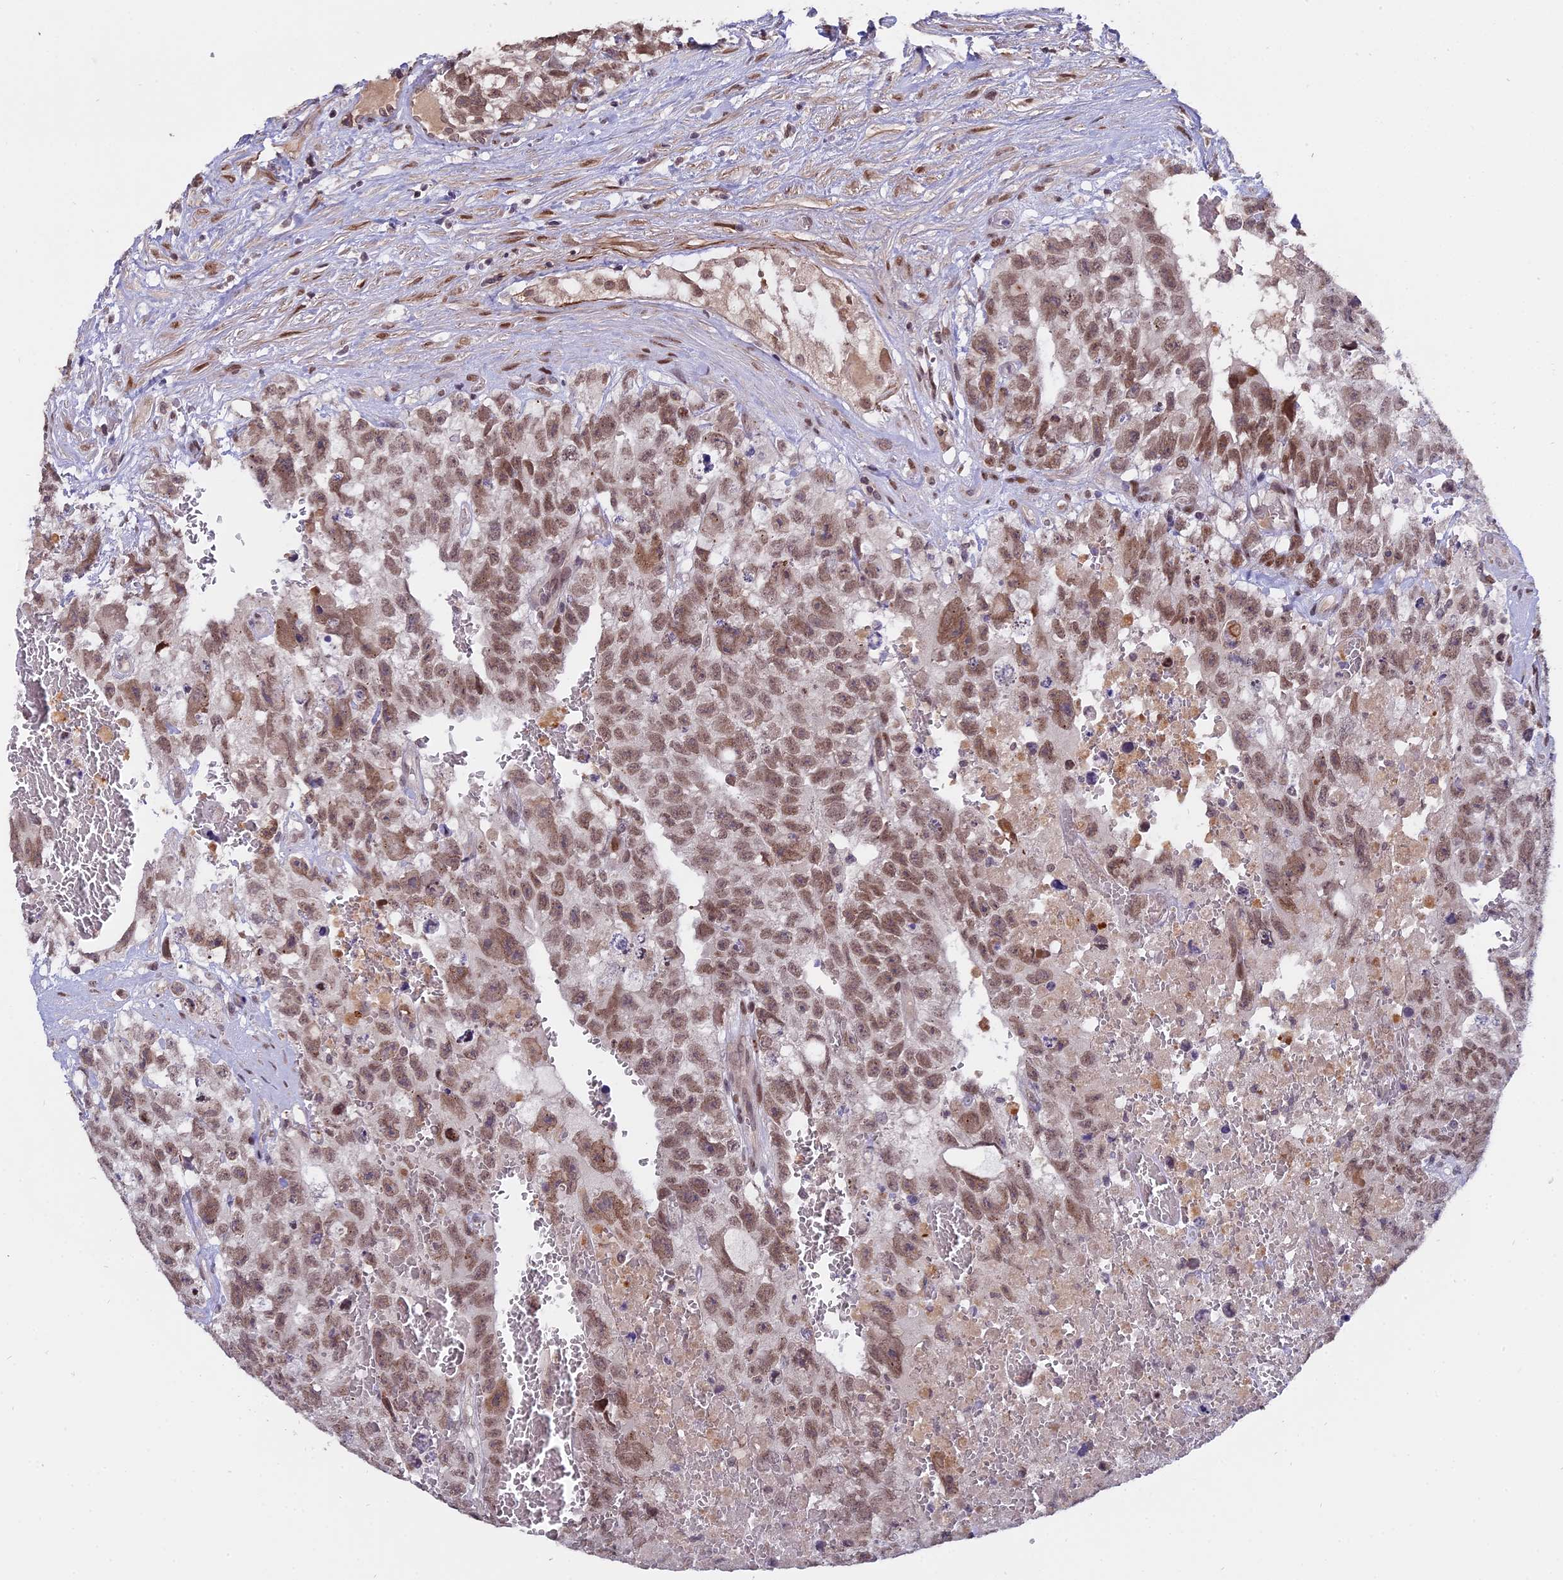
{"staining": {"intensity": "moderate", "quantity": ">75%", "location": "nuclear"}, "tissue": "testis cancer", "cell_type": "Tumor cells", "image_type": "cancer", "snomed": [{"axis": "morphology", "description": "Carcinoma, Embryonal, NOS"}, {"axis": "topography", "description": "Testis"}], "caption": "Immunohistochemical staining of testis embryonal carcinoma exhibits medium levels of moderate nuclear positivity in approximately >75% of tumor cells.", "gene": "PYGO1", "patient": {"sex": "male", "age": 26}}